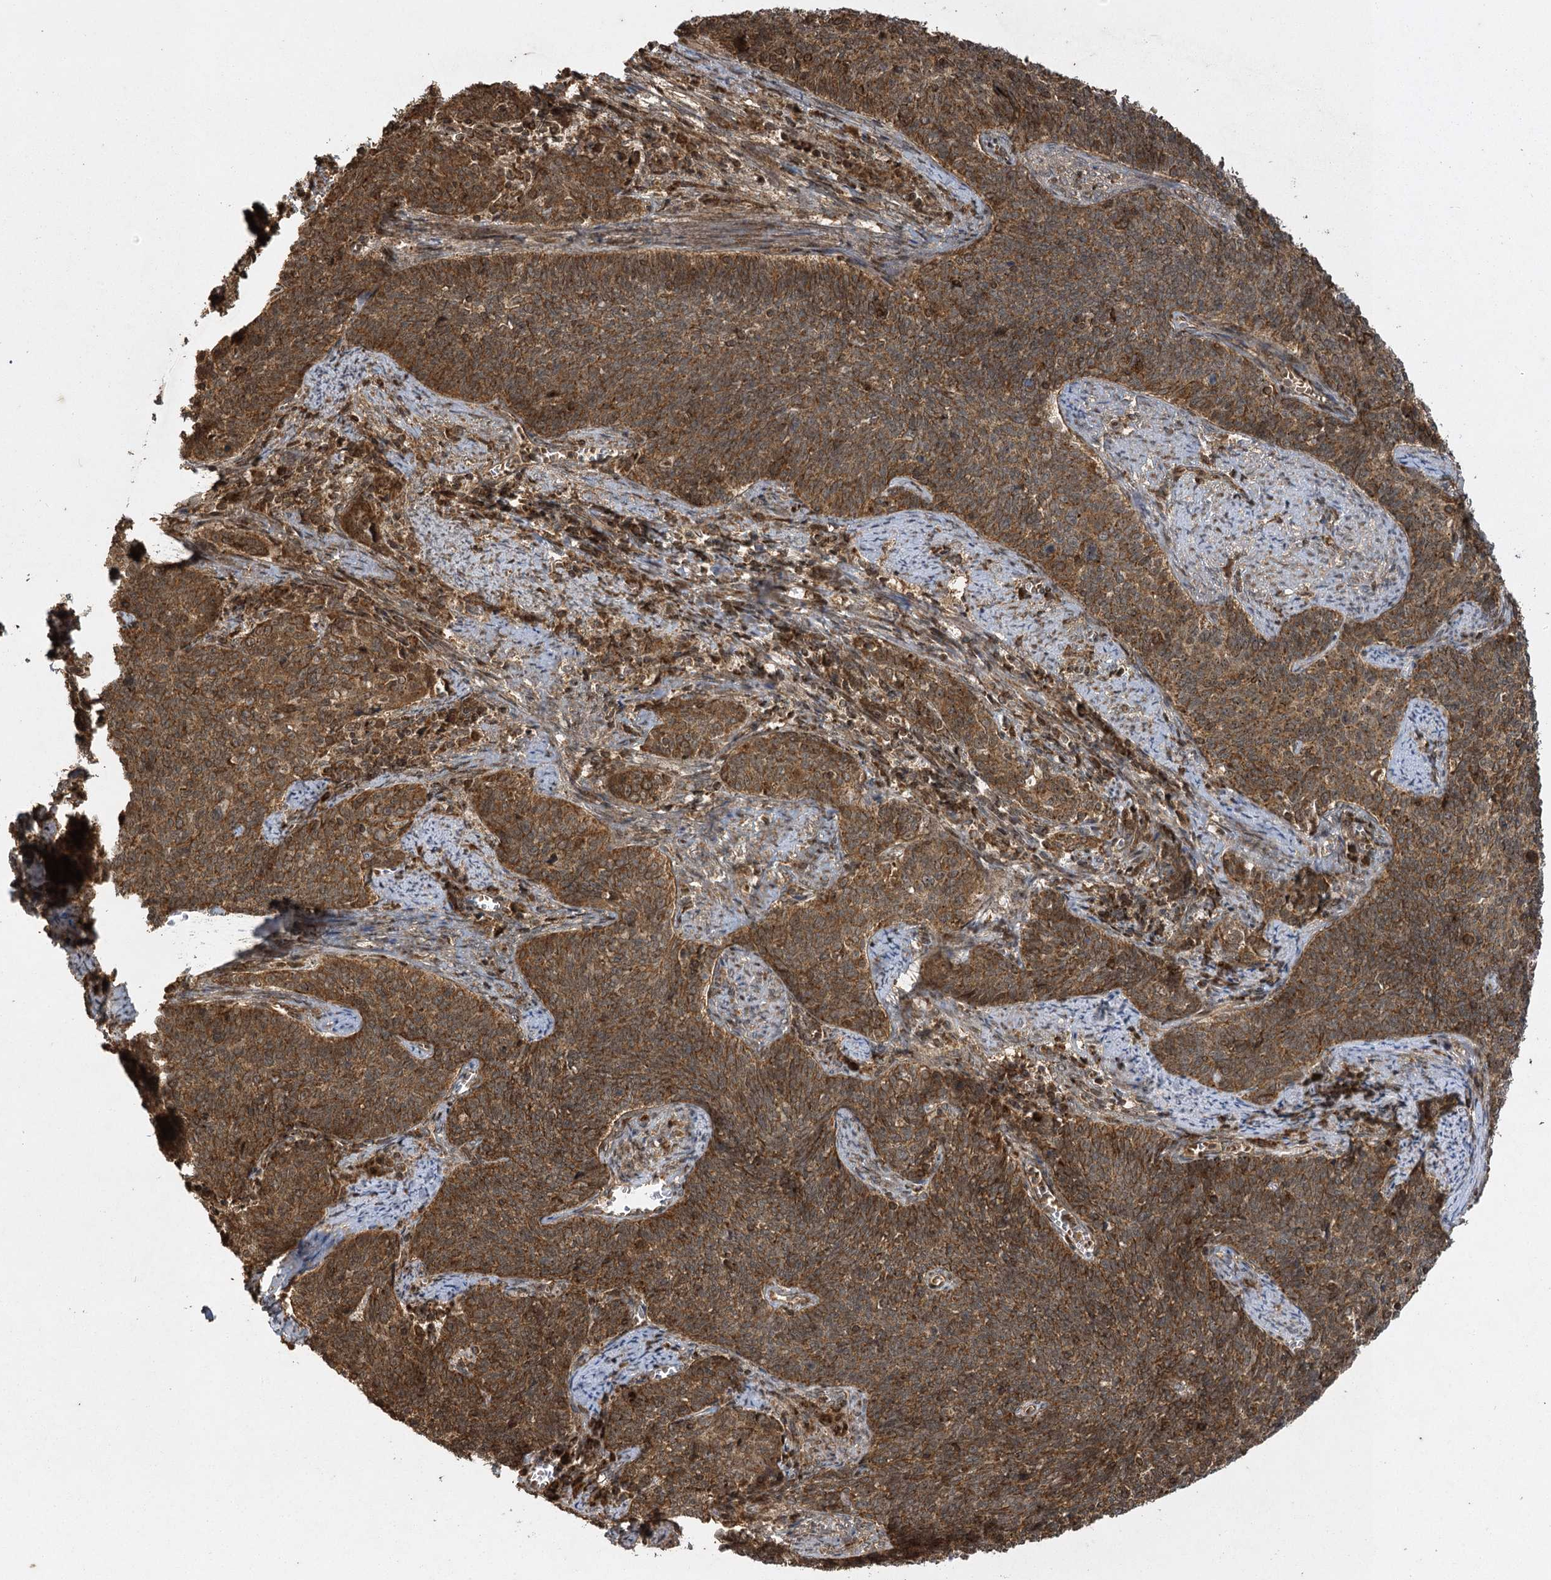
{"staining": {"intensity": "strong", "quantity": ">75%", "location": "cytoplasmic/membranous"}, "tissue": "cervical cancer", "cell_type": "Tumor cells", "image_type": "cancer", "snomed": [{"axis": "morphology", "description": "Squamous cell carcinoma, NOS"}, {"axis": "topography", "description": "Cervix"}], "caption": "A high amount of strong cytoplasmic/membranous staining is seen in about >75% of tumor cells in cervical cancer tissue. (Stains: DAB (3,3'-diaminobenzidine) in brown, nuclei in blue, Microscopy: brightfield microscopy at high magnification).", "gene": "IL11RA", "patient": {"sex": "female", "age": 39}}